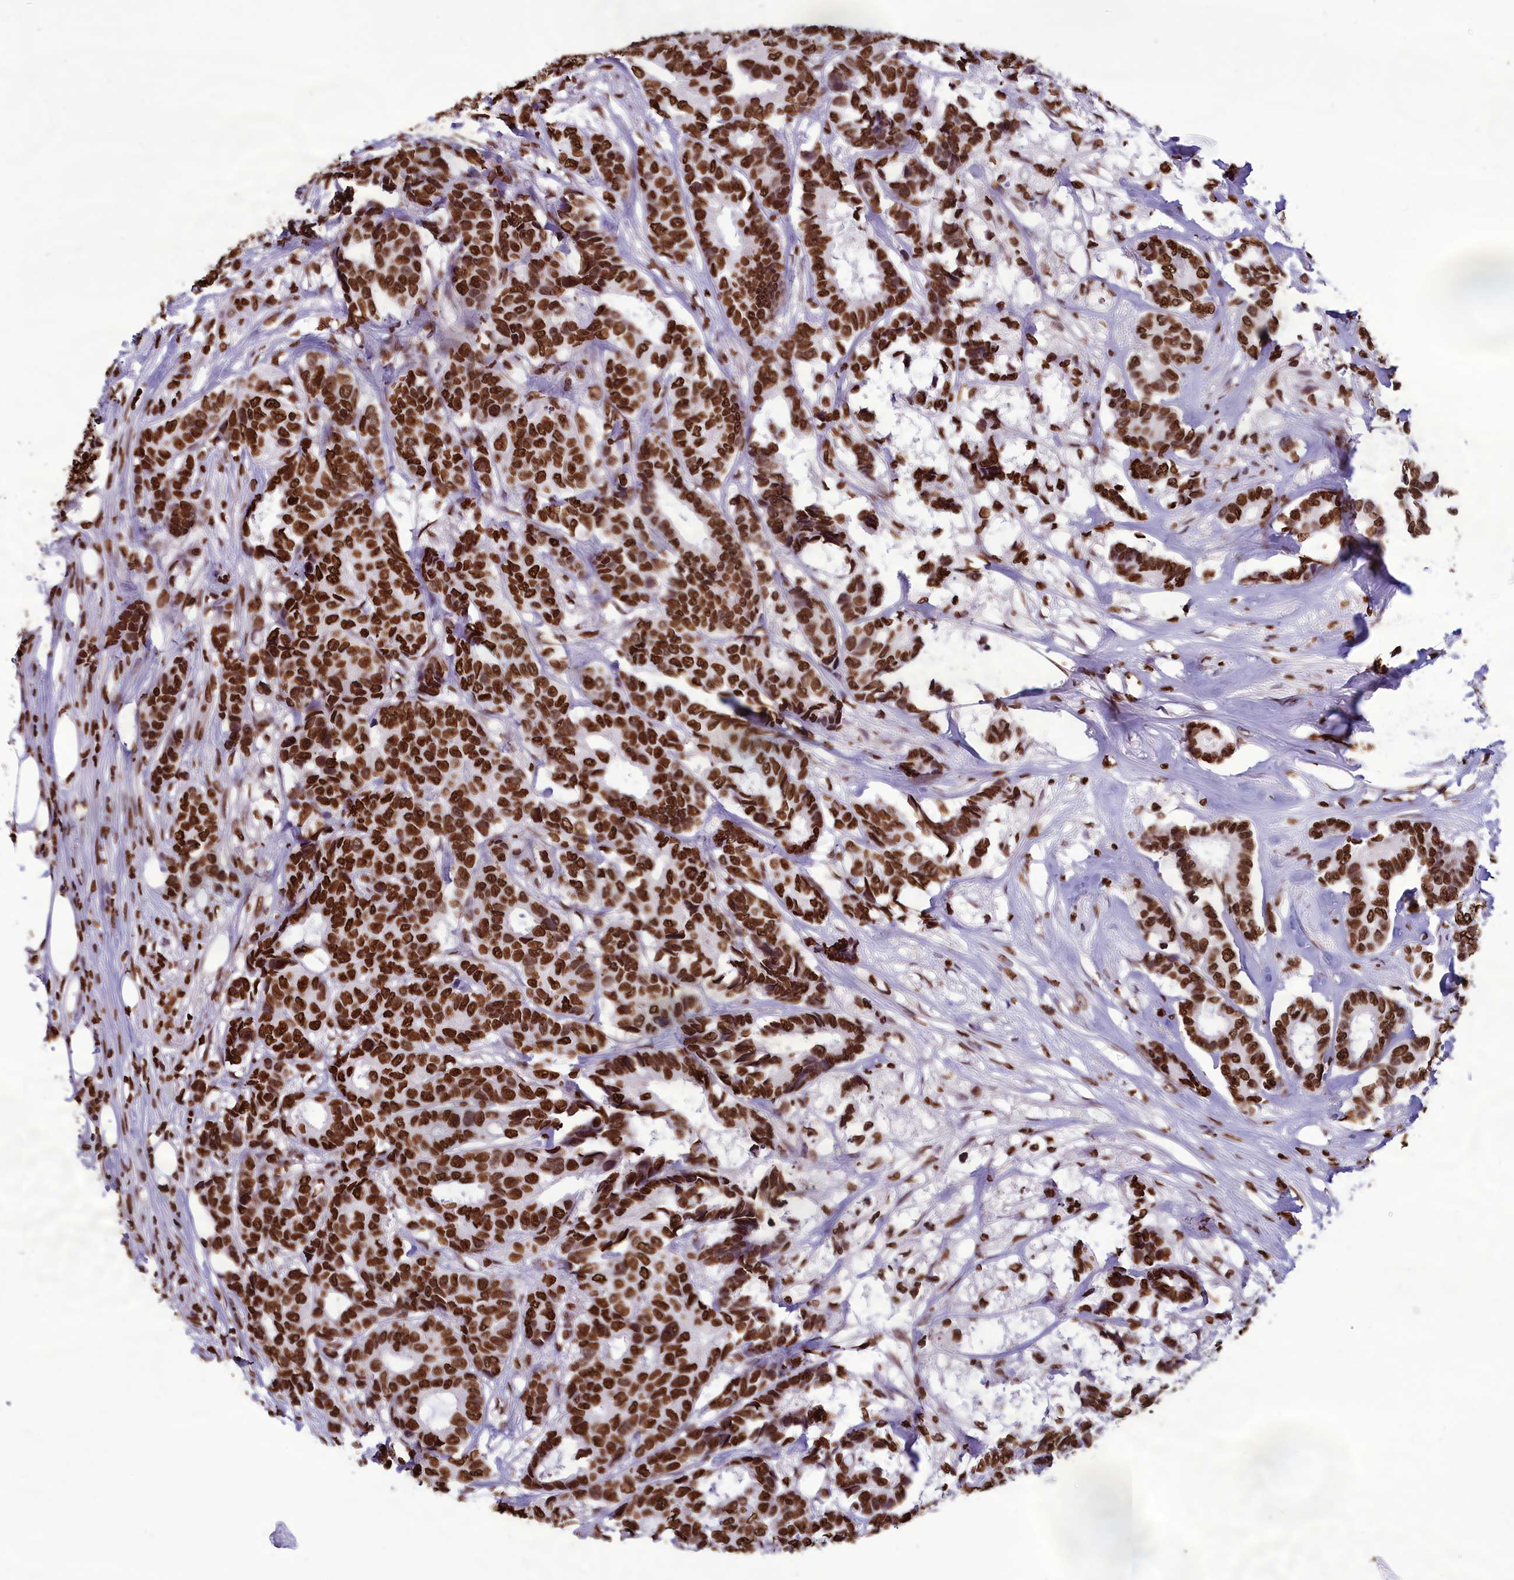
{"staining": {"intensity": "strong", "quantity": ">75%", "location": "nuclear"}, "tissue": "breast cancer", "cell_type": "Tumor cells", "image_type": "cancer", "snomed": [{"axis": "morphology", "description": "Duct carcinoma"}, {"axis": "topography", "description": "Breast"}], "caption": "High-magnification brightfield microscopy of breast infiltrating ductal carcinoma stained with DAB (3,3'-diaminobenzidine) (brown) and counterstained with hematoxylin (blue). tumor cells exhibit strong nuclear staining is identified in about>75% of cells.", "gene": "AKAP17A", "patient": {"sex": "female", "age": 87}}